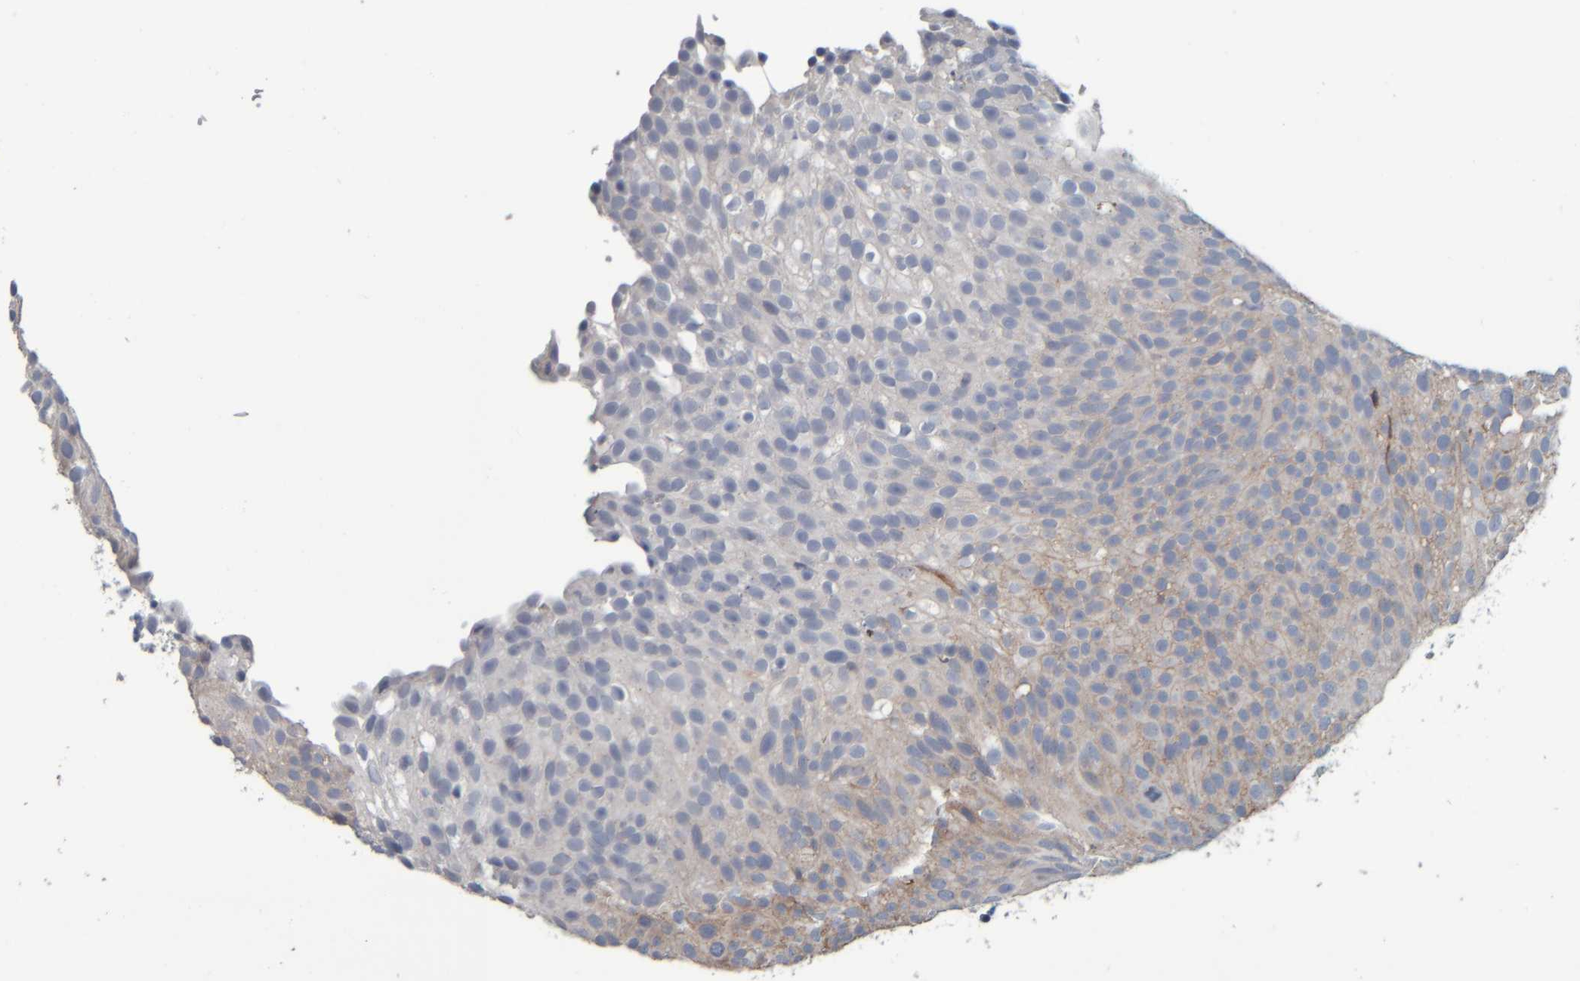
{"staining": {"intensity": "negative", "quantity": "none", "location": "none"}, "tissue": "urothelial cancer", "cell_type": "Tumor cells", "image_type": "cancer", "snomed": [{"axis": "morphology", "description": "Urothelial carcinoma, Low grade"}, {"axis": "topography", "description": "Urinary bladder"}], "caption": "High power microscopy histopathology image of an immunohistochemistry (IHC) image of urothelial carcinoma (low-grade), revealing no significant expression in tumor cells. The staining was performed using DAB to visualize the protein expression in brown, while the nuclei were stained in blue with hematoxylin (Magnification: 20x).", "gene": "CAVIN4", "patient": {"sex": "male", "age": 78}}